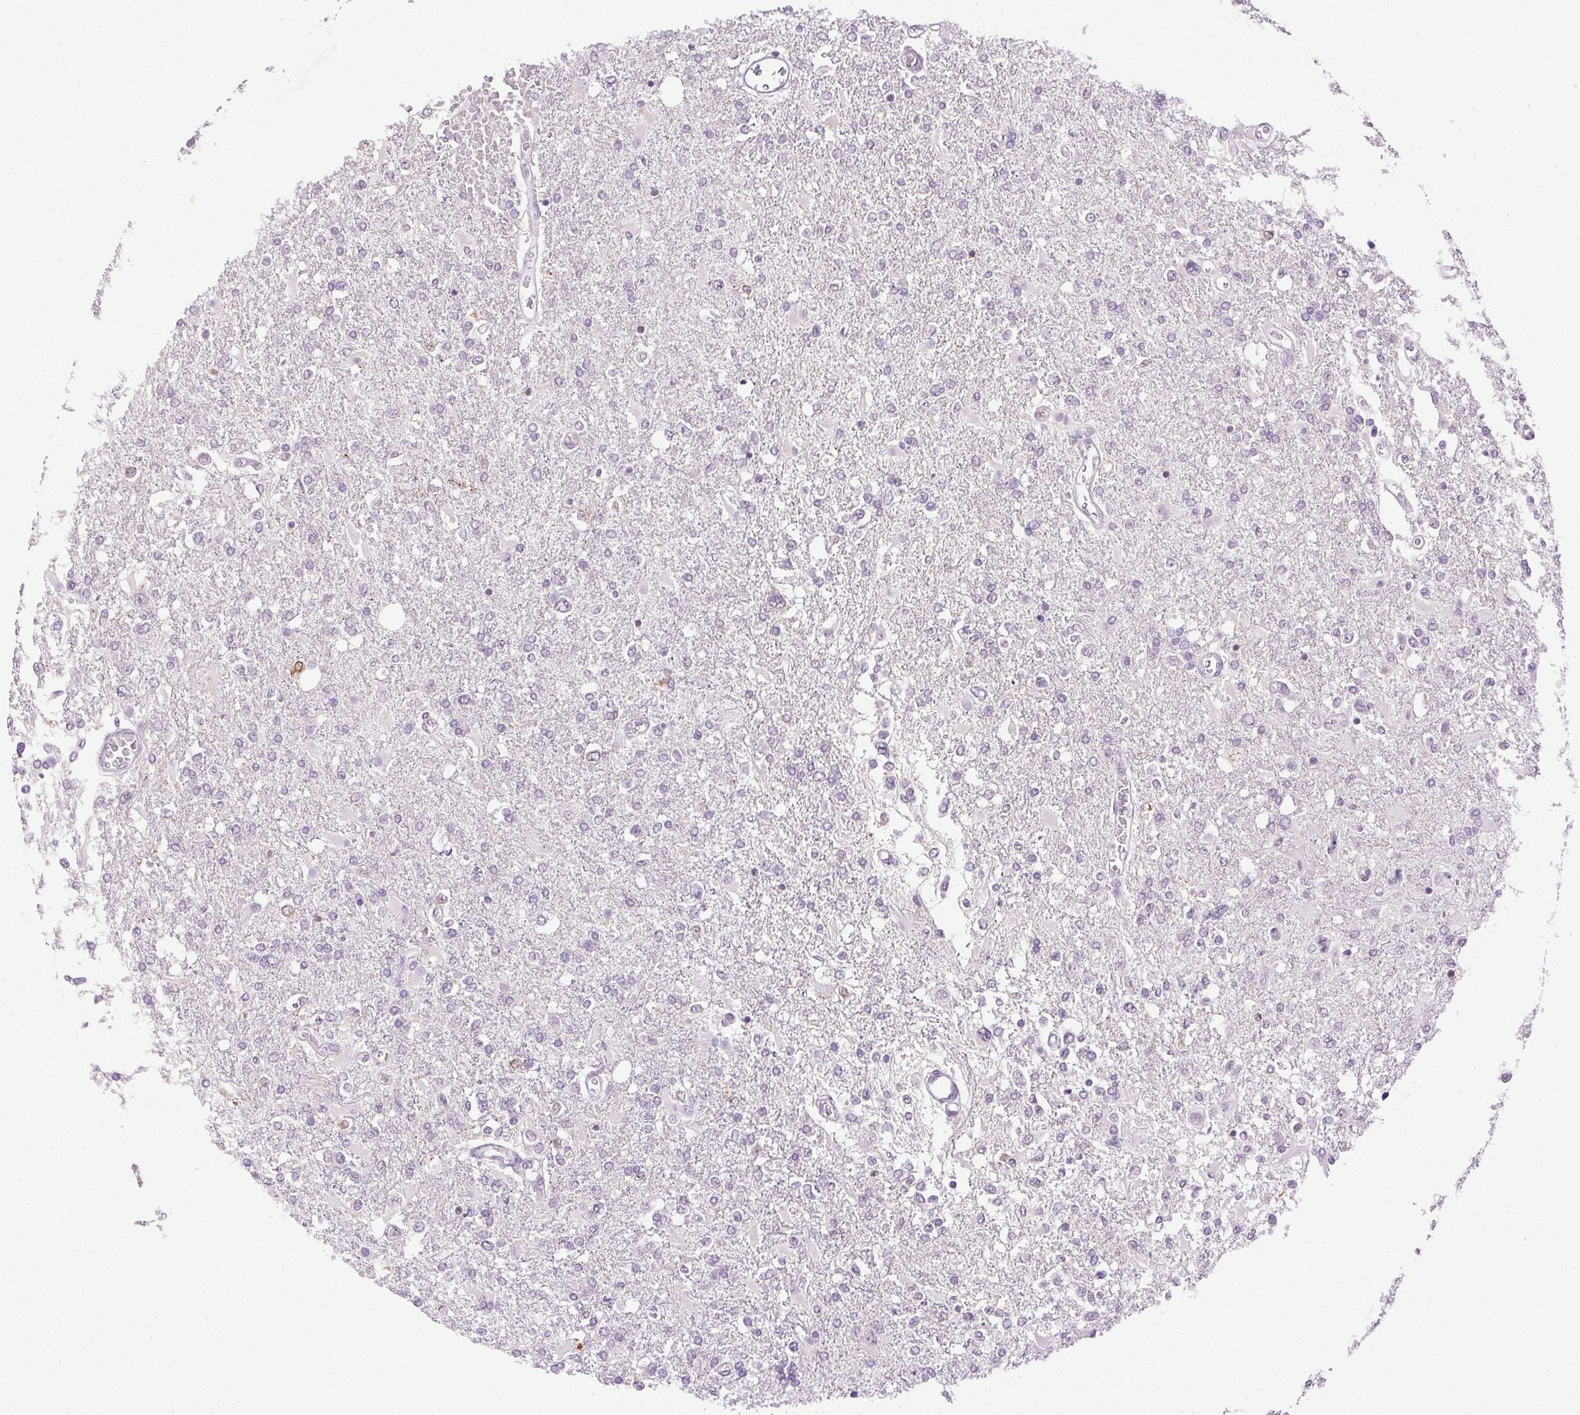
{"staining": {"intensity": "negative", "quantity": "none", "location": "none"}, "tissue": "glioma", "cell_type": "Tumor cells", "image_type": "cancer", "snomed": [{"axis": "morphology", "description": "Glioma, malignant, High grade"}, {"axis": "topography", "description": "Cerebral cortex"}], "caption": "DAB immunohistochemical staining of human glioma displays no significant staining in tumor cells.", "gene": "CLDN10", "patient": {"sex": "male", "age": 79}}